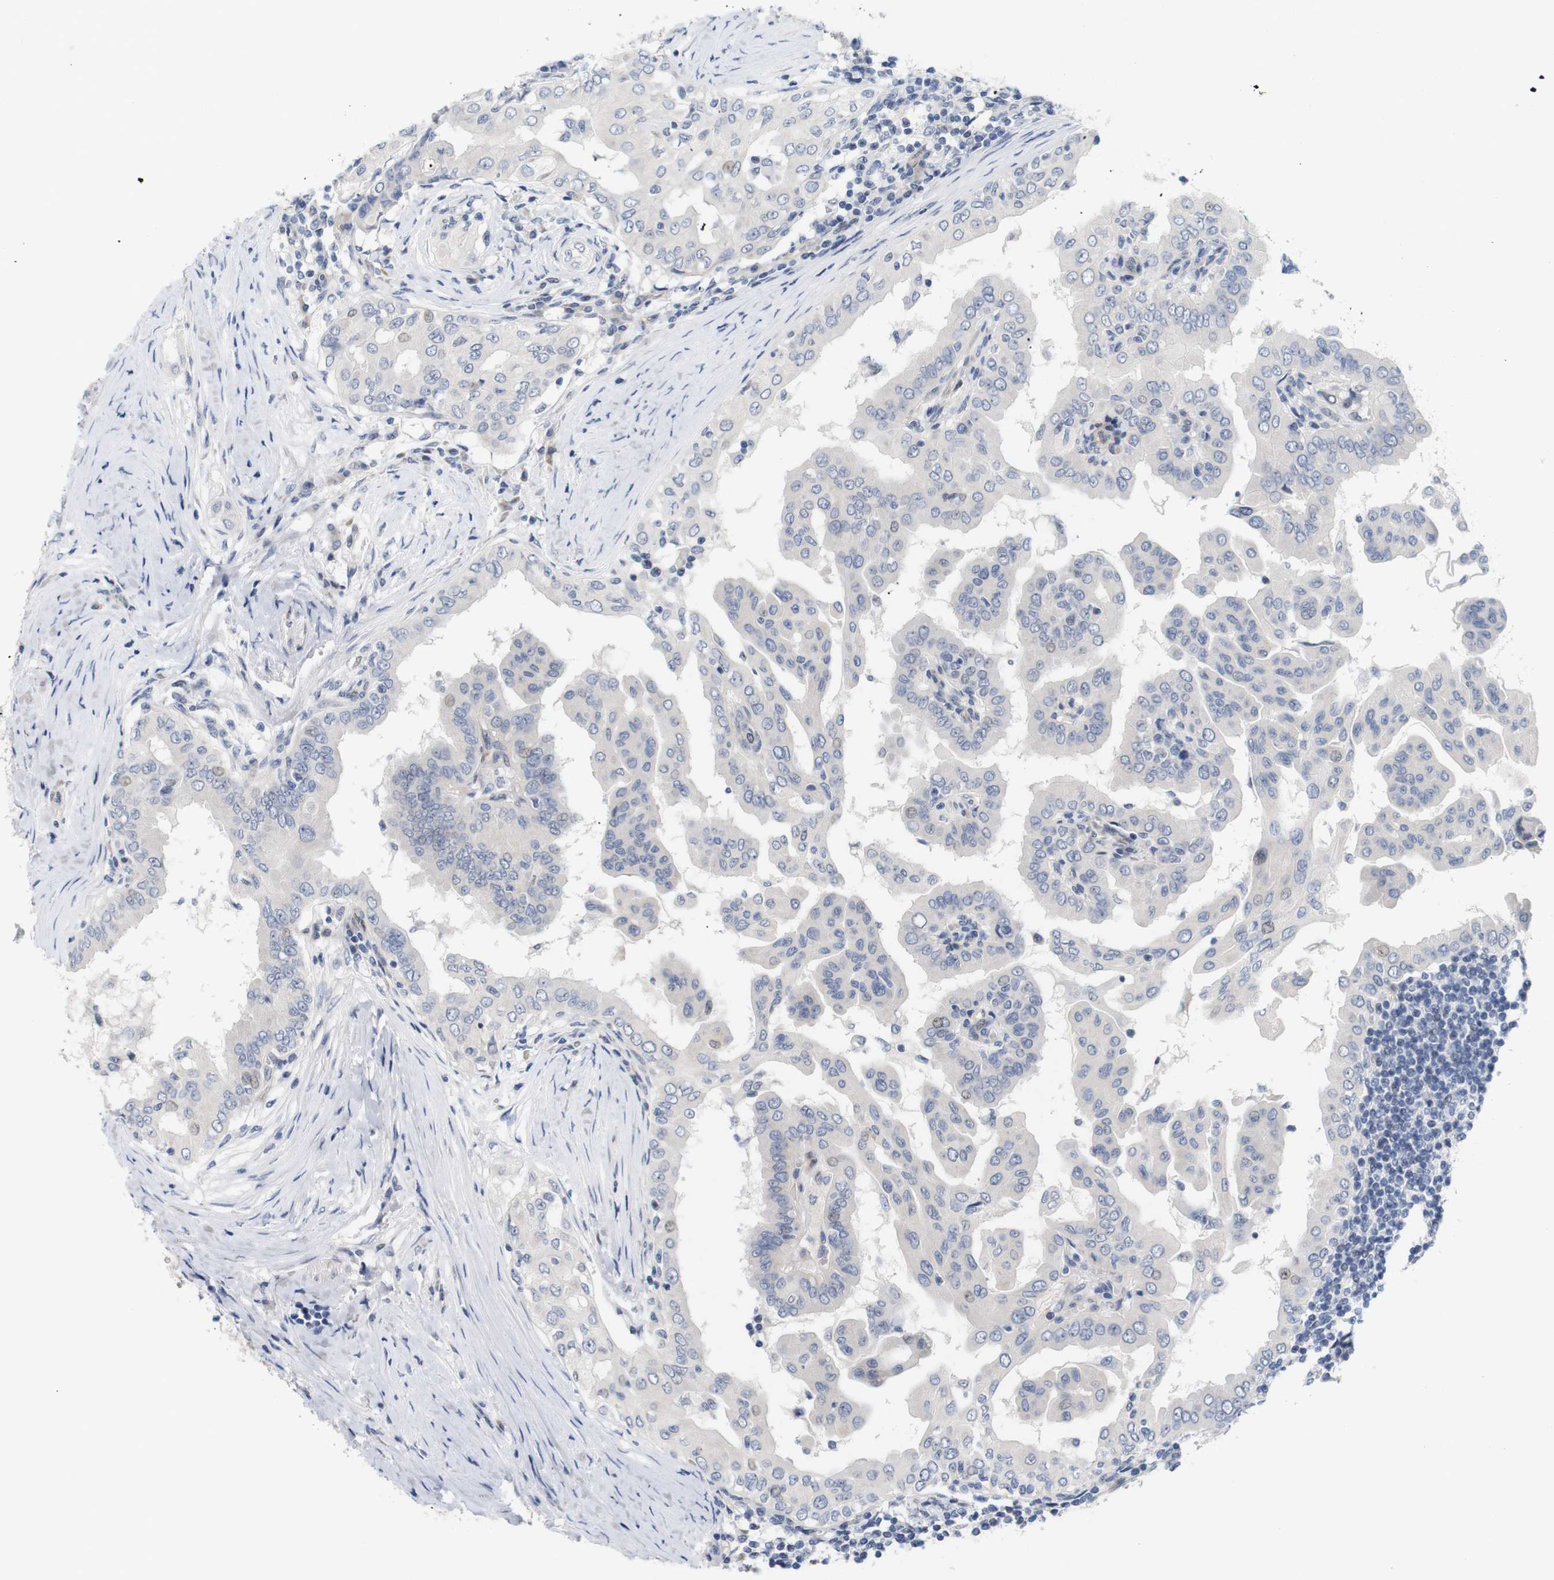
{"staining": {"intensity": "moderate", "quantity": "<25%", "location": "nuclear"}, "tissue": "thyroid cancer", "cell_type": "Tumor cells", "image_type": "cancer", "snomed": [{"axis": "morphology", "description": "Papillary adenocarcinoma, NOS"}, {"axis": "topography", "description": "Thyroid gland"}], "caption": "The immunohistochemical stain shows moderate nuclear positivity in tumor cells of thyroid papillary adenocarcinoma tissue.", "gene": "CYB561", "patient": {"sex": "male", "age": 33}}